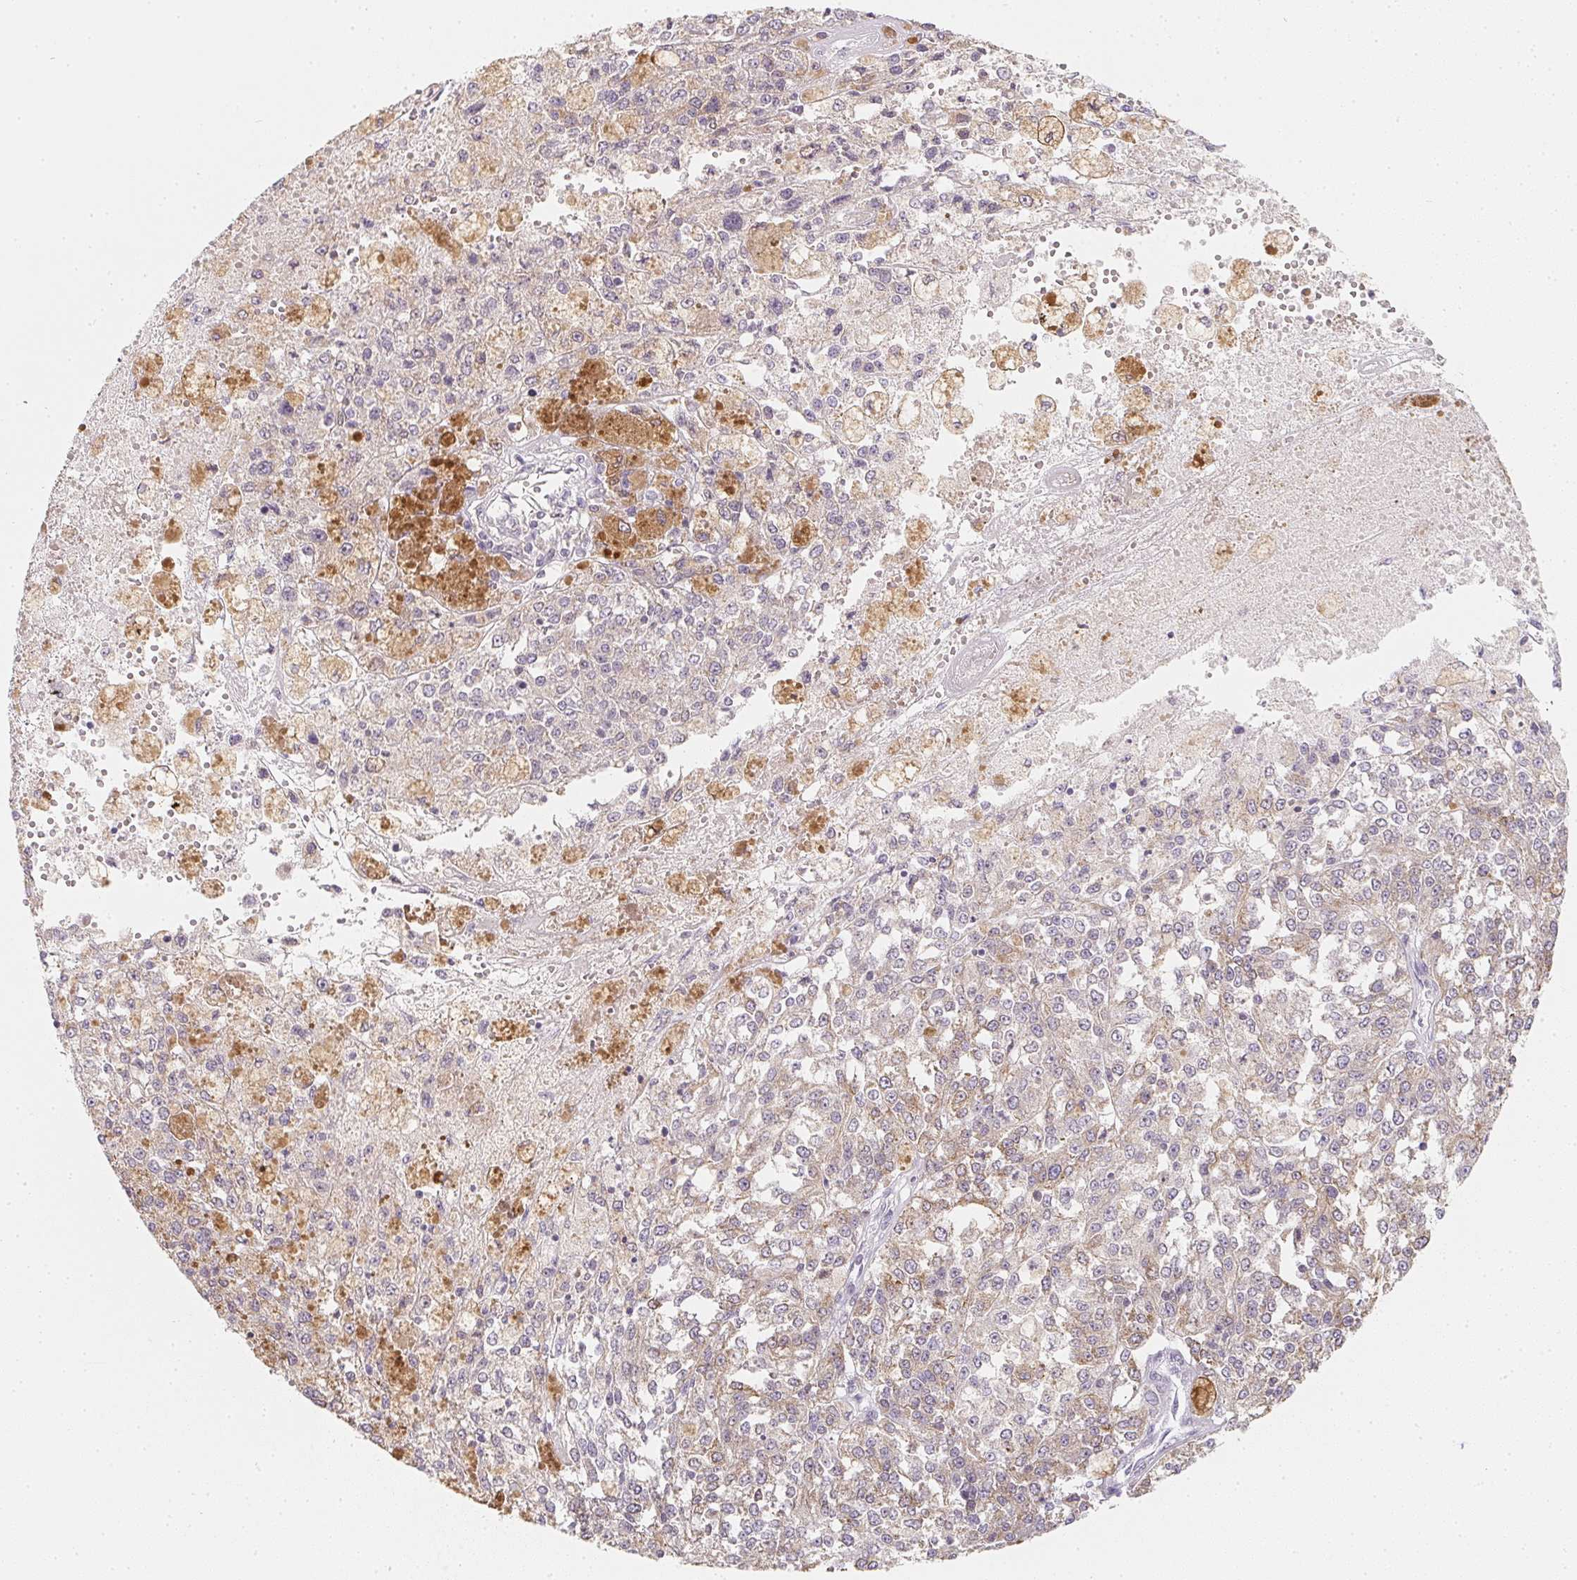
{"staining": {"intensity": "weak", "quantity": "25%-75%", "location": "cytoplasmic/membranous"}, "tissue": "melanoma", "cell_type": "Tumor cells", "image_type": "cancer", "snomed": [{"axis": "morphology", "description": "Malignant melanoma, Metastatic site"}, {"axis": "topography", "description": "Lymph node"}], "caption": "An IHC histopathology image of tumor tissue is shown. Protein staining in brown shows weak cytoplasmic/membranous positivity in melanoma within tumor cells.", "gene": "SOAT1", "patient": {"sex": "female", "age": 64}}